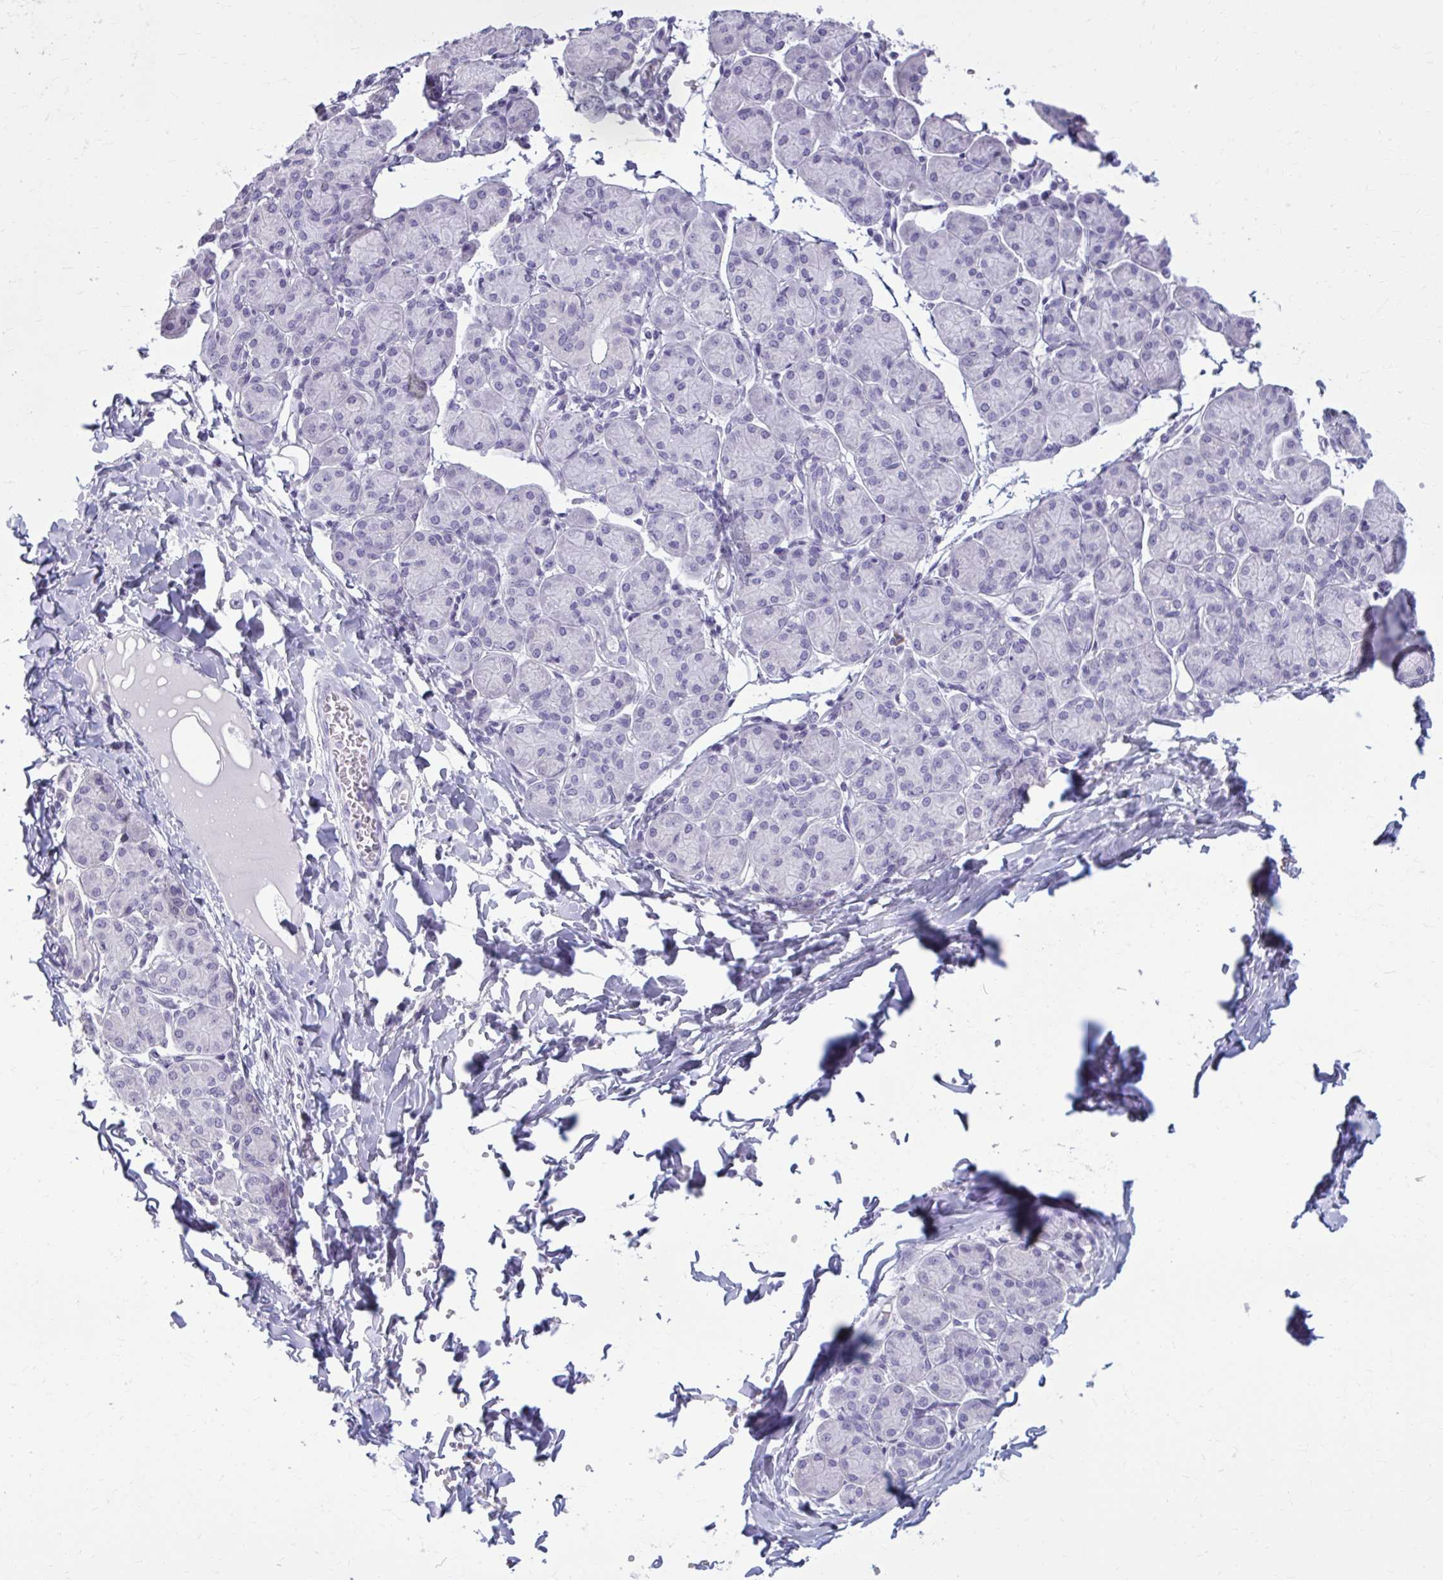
{"staining": {"intensity": "negative", "quantity": "none", "location": "none"}, "tissue": "salivary gland", "cell_type": "Glandular cells", "image_type": "normal", "snomed": [{"axis": "morphology", "description": "Normal tissue, NOS"}, {"axis": "morphology", "description": "Inflammation, NOS"}, {"axis": "topography", "description": "Lymph node"}, {"axis": "topography", "description": "Salivary gland"}], "caption": "DAB (3,3'-diaminobenzidine) immunohistochemical staining of normal human salivary gland displays no significant positivity in glandular cells.", "gene": "OR4B1", "patient": {"sex": "male", "age": 3}}